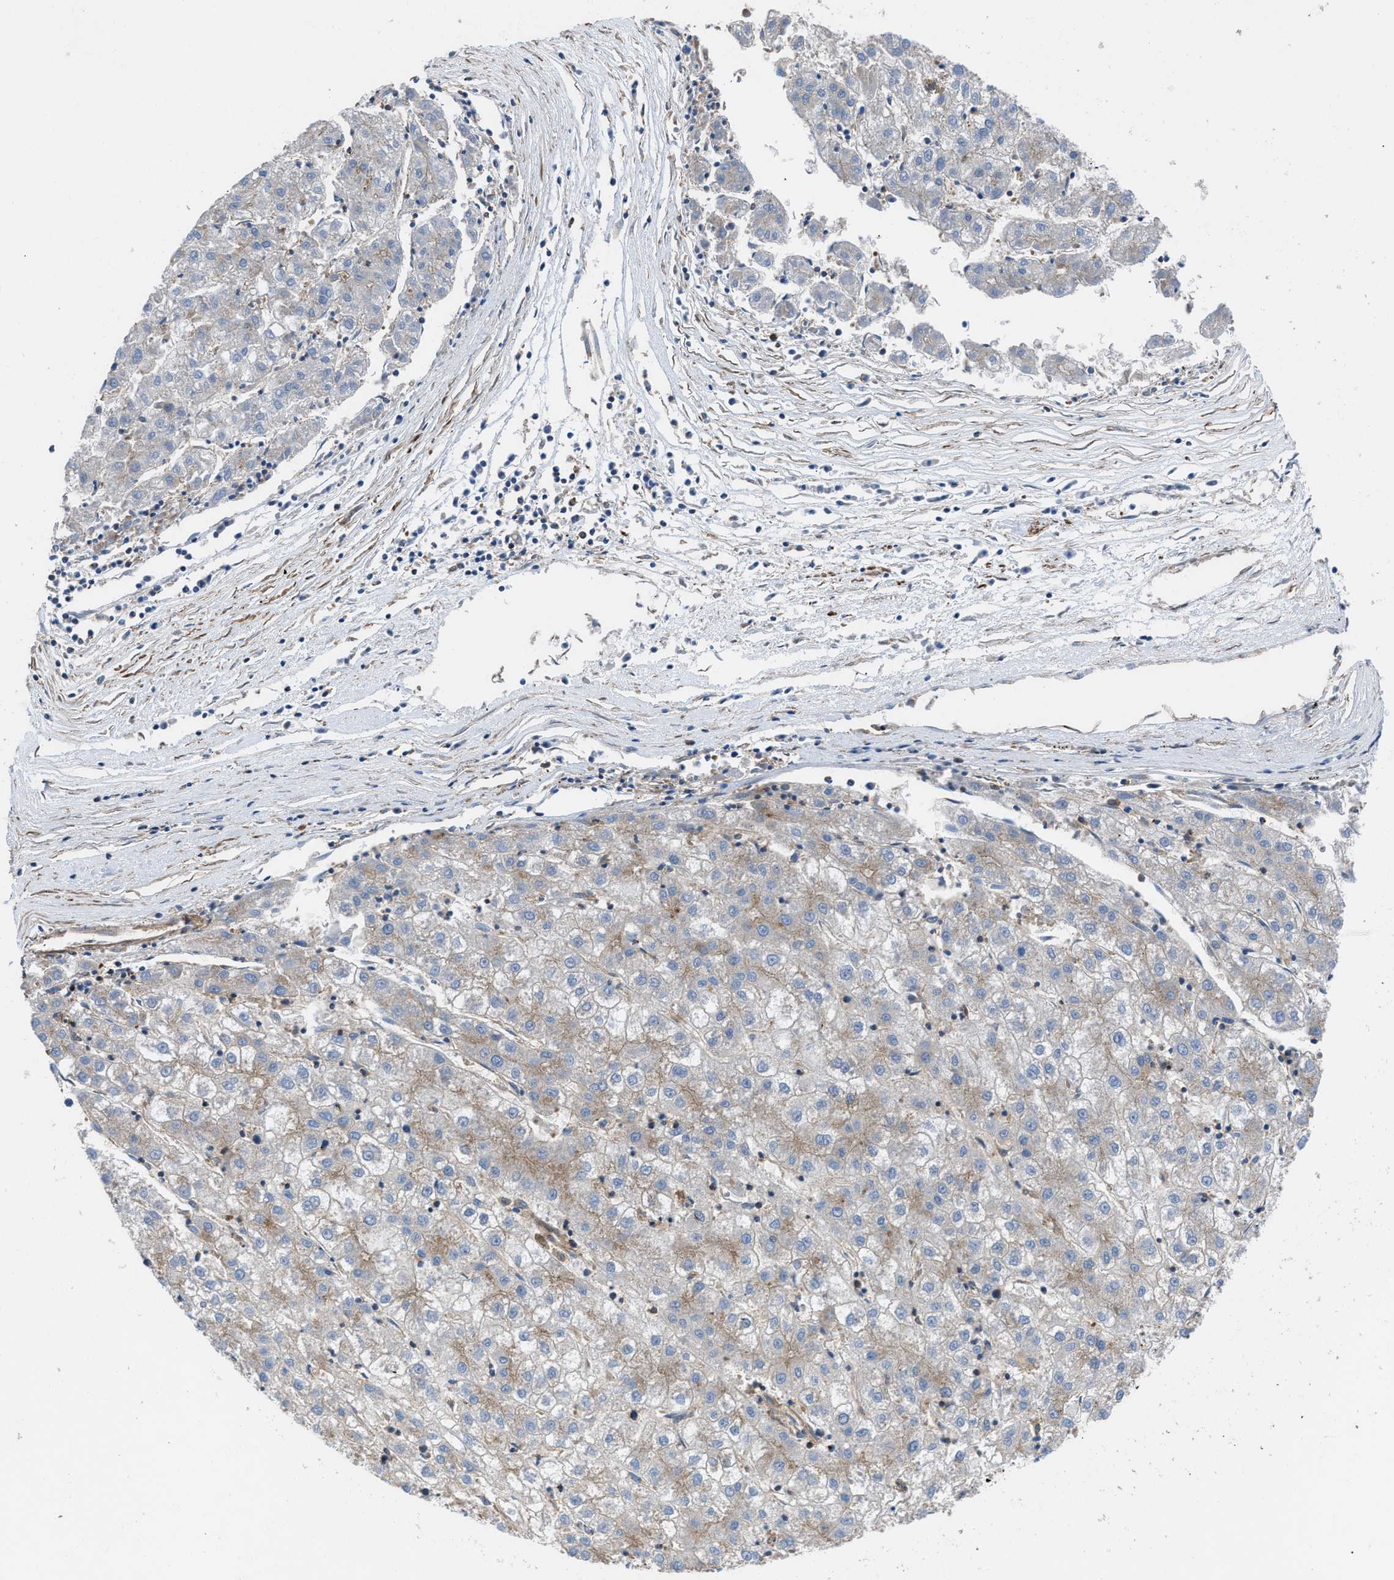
{"staining": {"intensity": "weak", "quantity": "25%-75%", "location": "cytoplasmic/membranous"}, "tissue": "liver cancer", "cell_type": "Tumor cells", "image_type": "cancer", "snomed": [{"axis": "morphology", "description": "Carcinoma, Hepatocellular, NOS"}, {"axis": "topography", "description": "Liver"}], "caption": "Human liver hepatocellular carcinoma stained for a protein (brown) demonstrates weak cytoplasmic/membranous positive expression in about 25%-75% of tumor cells.", "gene": "PTPRE", "patient": {"sex": "male", "age": 72}}